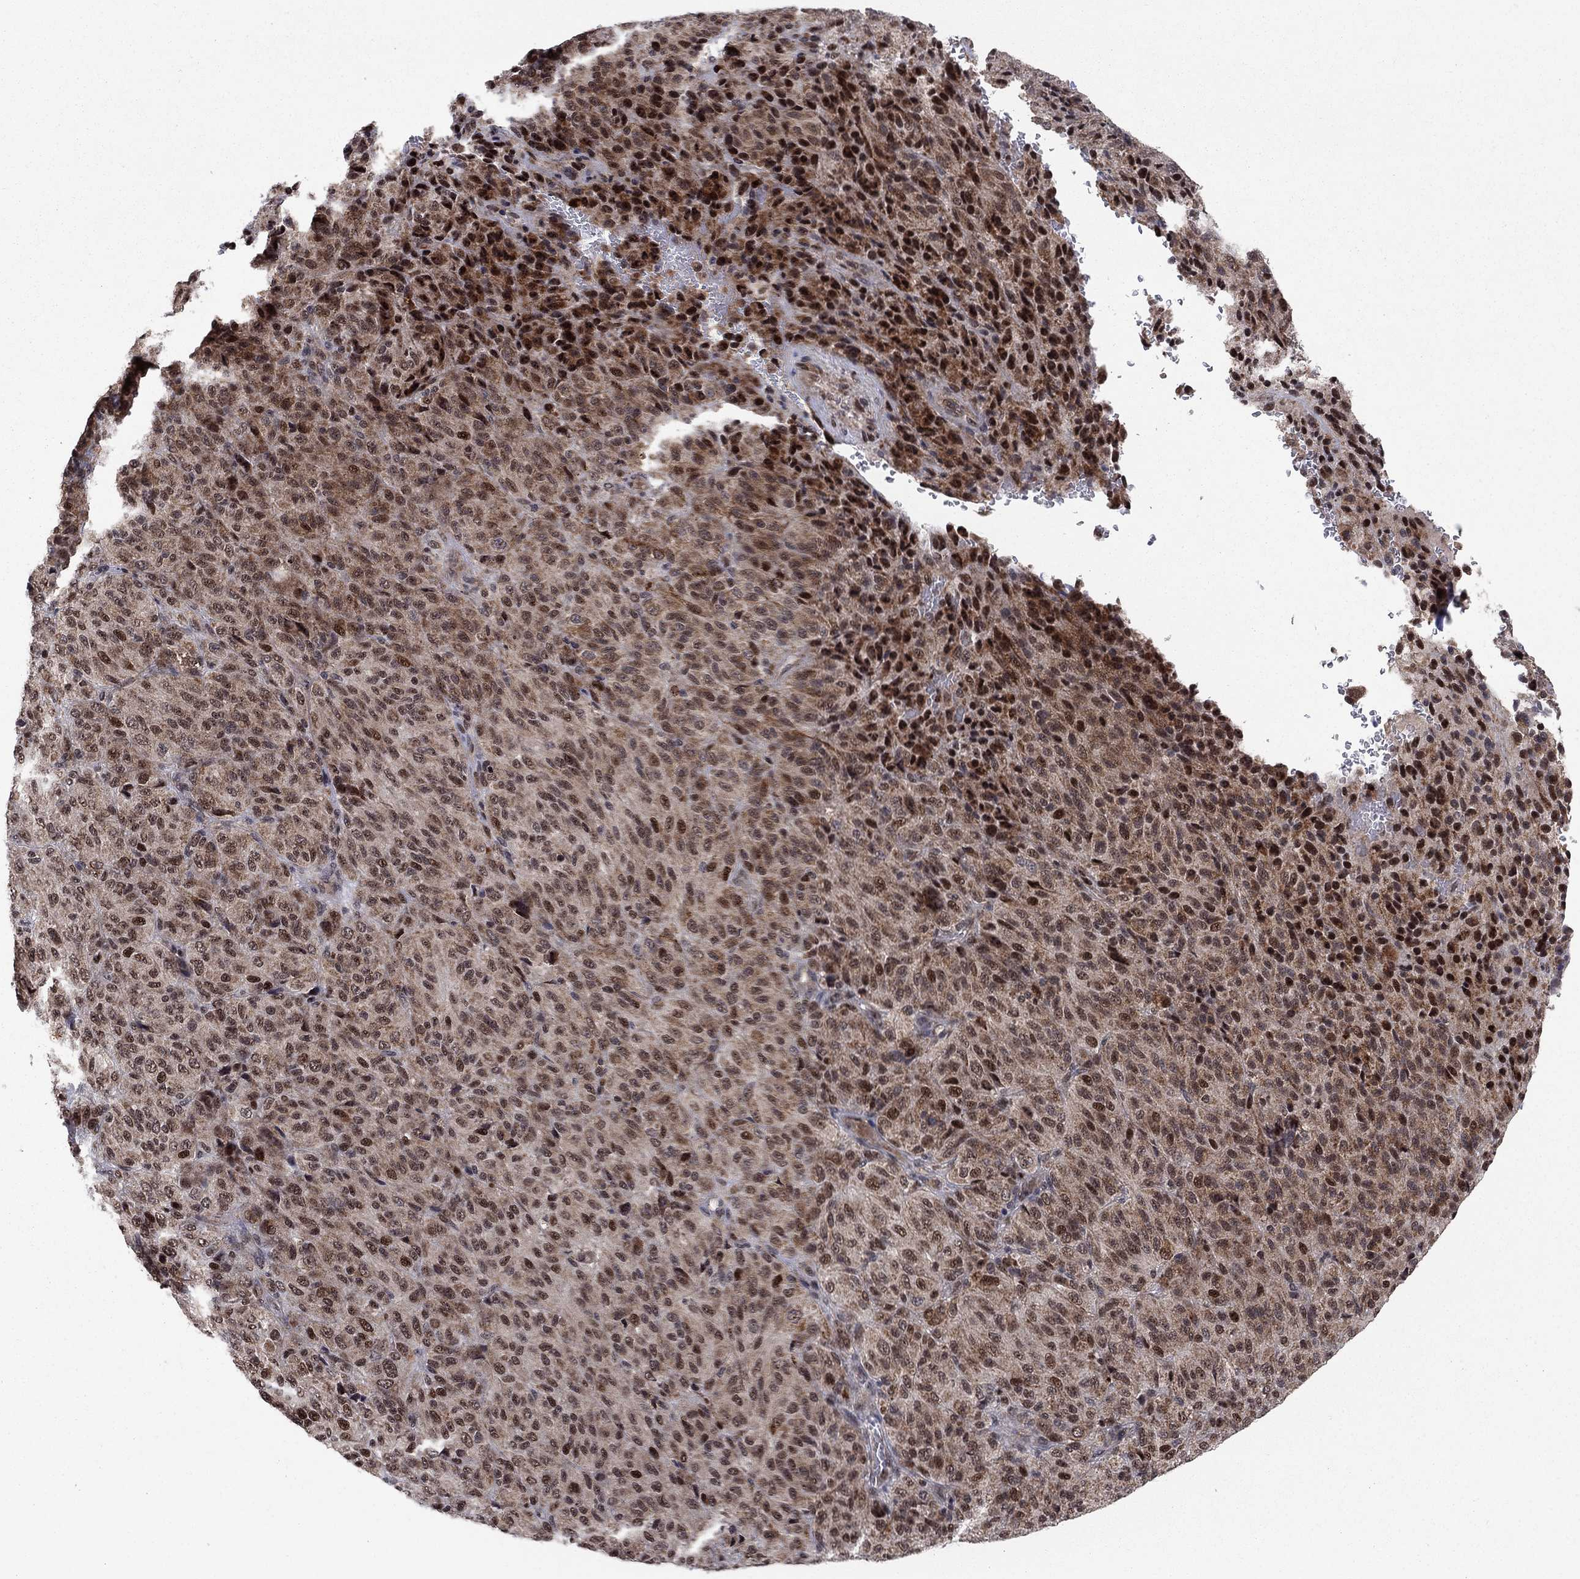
{"staining": {"intensity": "moderate", "quantity": ">75%", "location": "cytoplasmic/membranous"}, "tissue": "melanoma", "cell_type": "Tumor cells", "image_type": "cancer", "snomed": [{"axis": "morphology", "description": "Malignant melanoma, Metastatic site"}, {"axis": "topography", "description": "Brain"}], "caption": "Malignant melanoma (metastatic site) tissue exhibits moderate cytoplasmic/membranous staining in approximately >75% of tumor cells, visualized by immunohistochemistry.", "gene": "ZNF395", "patient": {"sex": "female", "age": 56}}